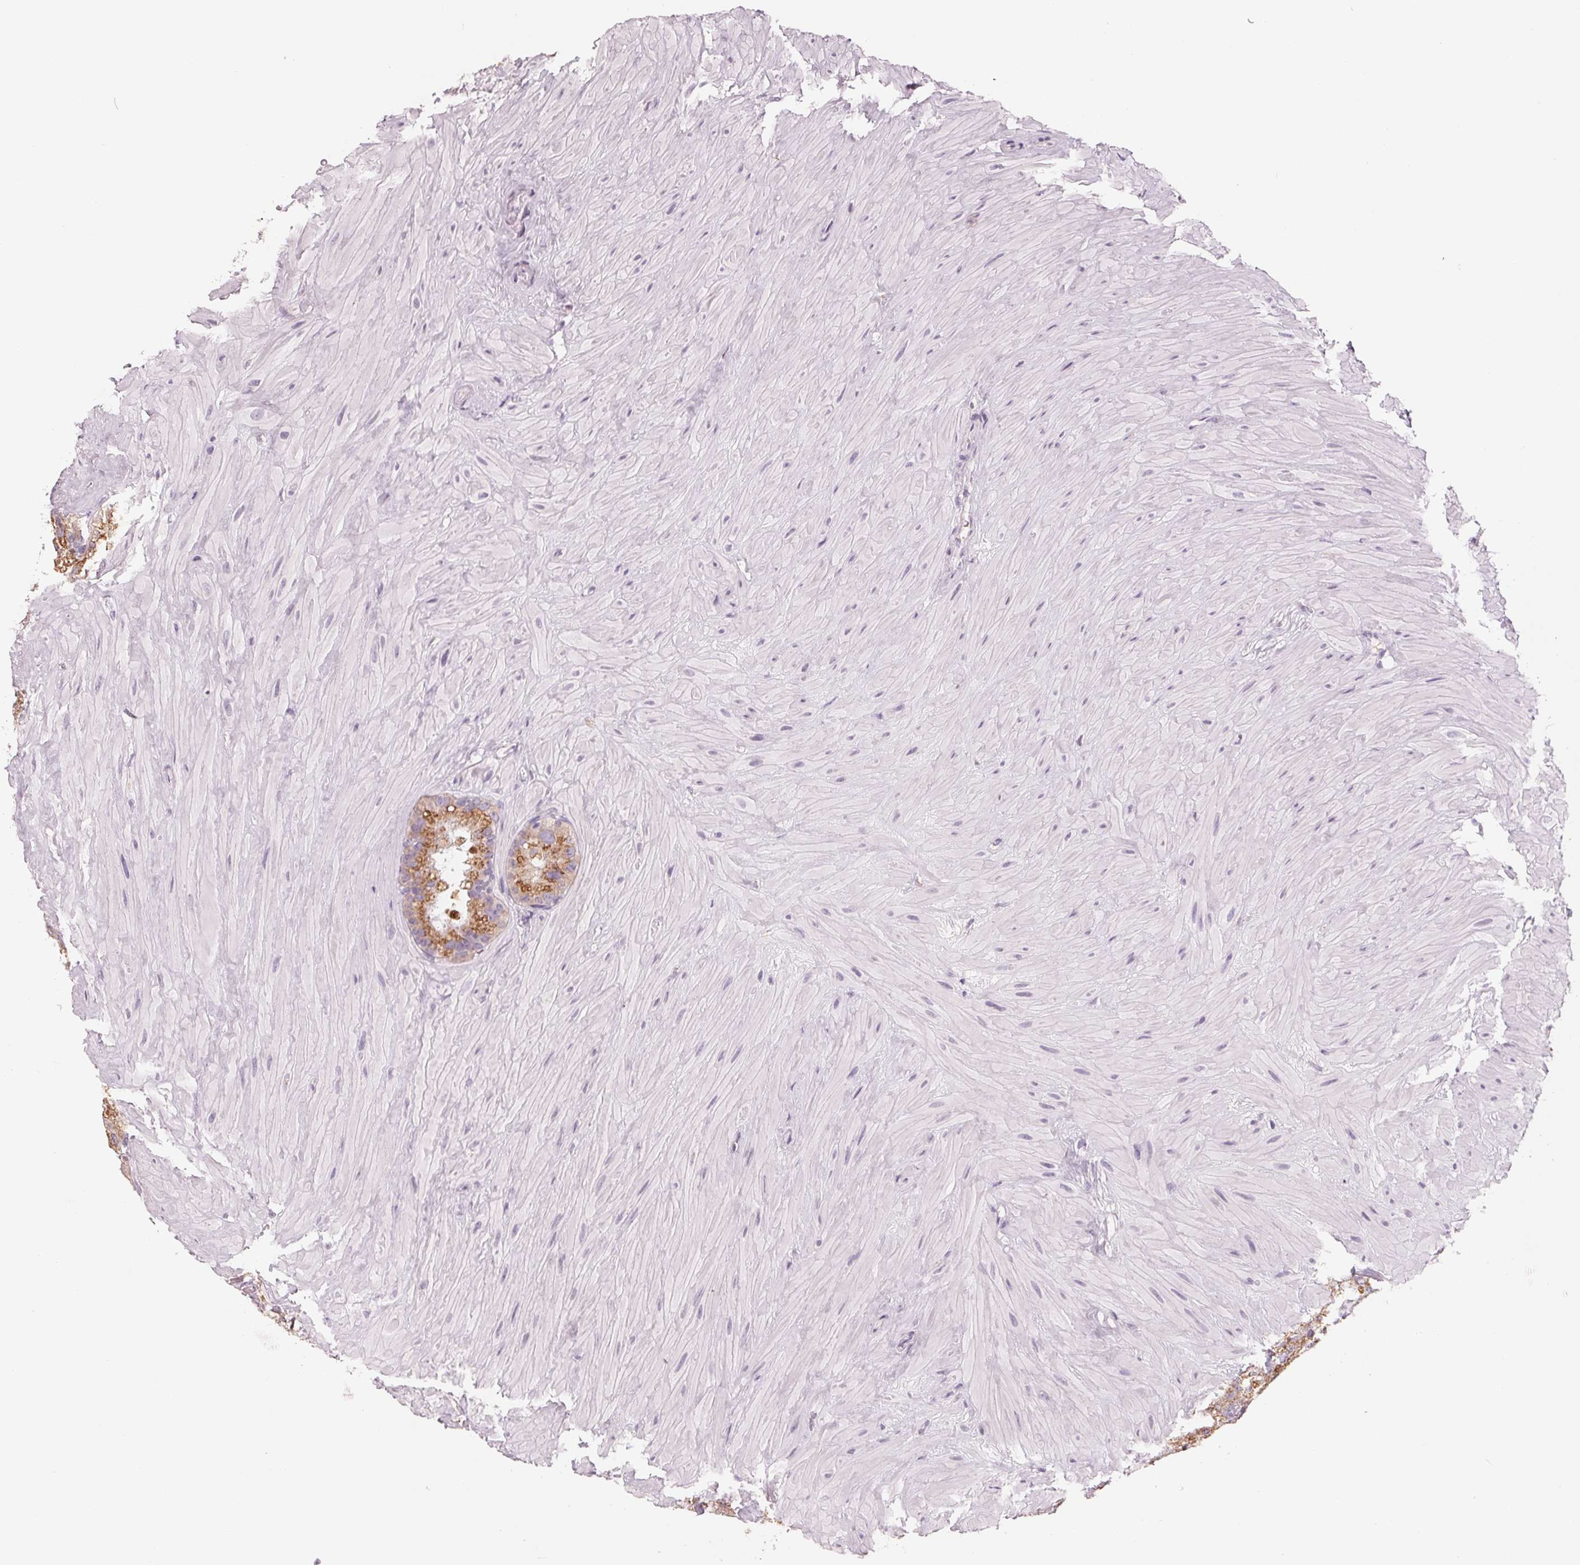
{"staining": {"intensity": "moderate", "quantity": ">75%", "location": "cytoplasmic/membranous"}, "tissue": "seminal vesicle", "cell_type": "Glandular cells", "image_type": "normal", "snomed": [{"axis": "morphology", "description": "Normal tissue, NOS"}, {"axis": "topography", "description": "Seminal veicle"}], "caption": "Glandular cells reveal medium levels of moderate cytoplasmic/membranous expression in about >75% of cells in normal seminal vesicle. The staining was performed using DAB (3,3'-diaminobenzidine) to visualize the protein expression in brown, while the nuclei were stained in blue with hematoxylin (Magnification: 20x).", "gene": "IL9R", "patient": {"sex": "male", "age": 60}}